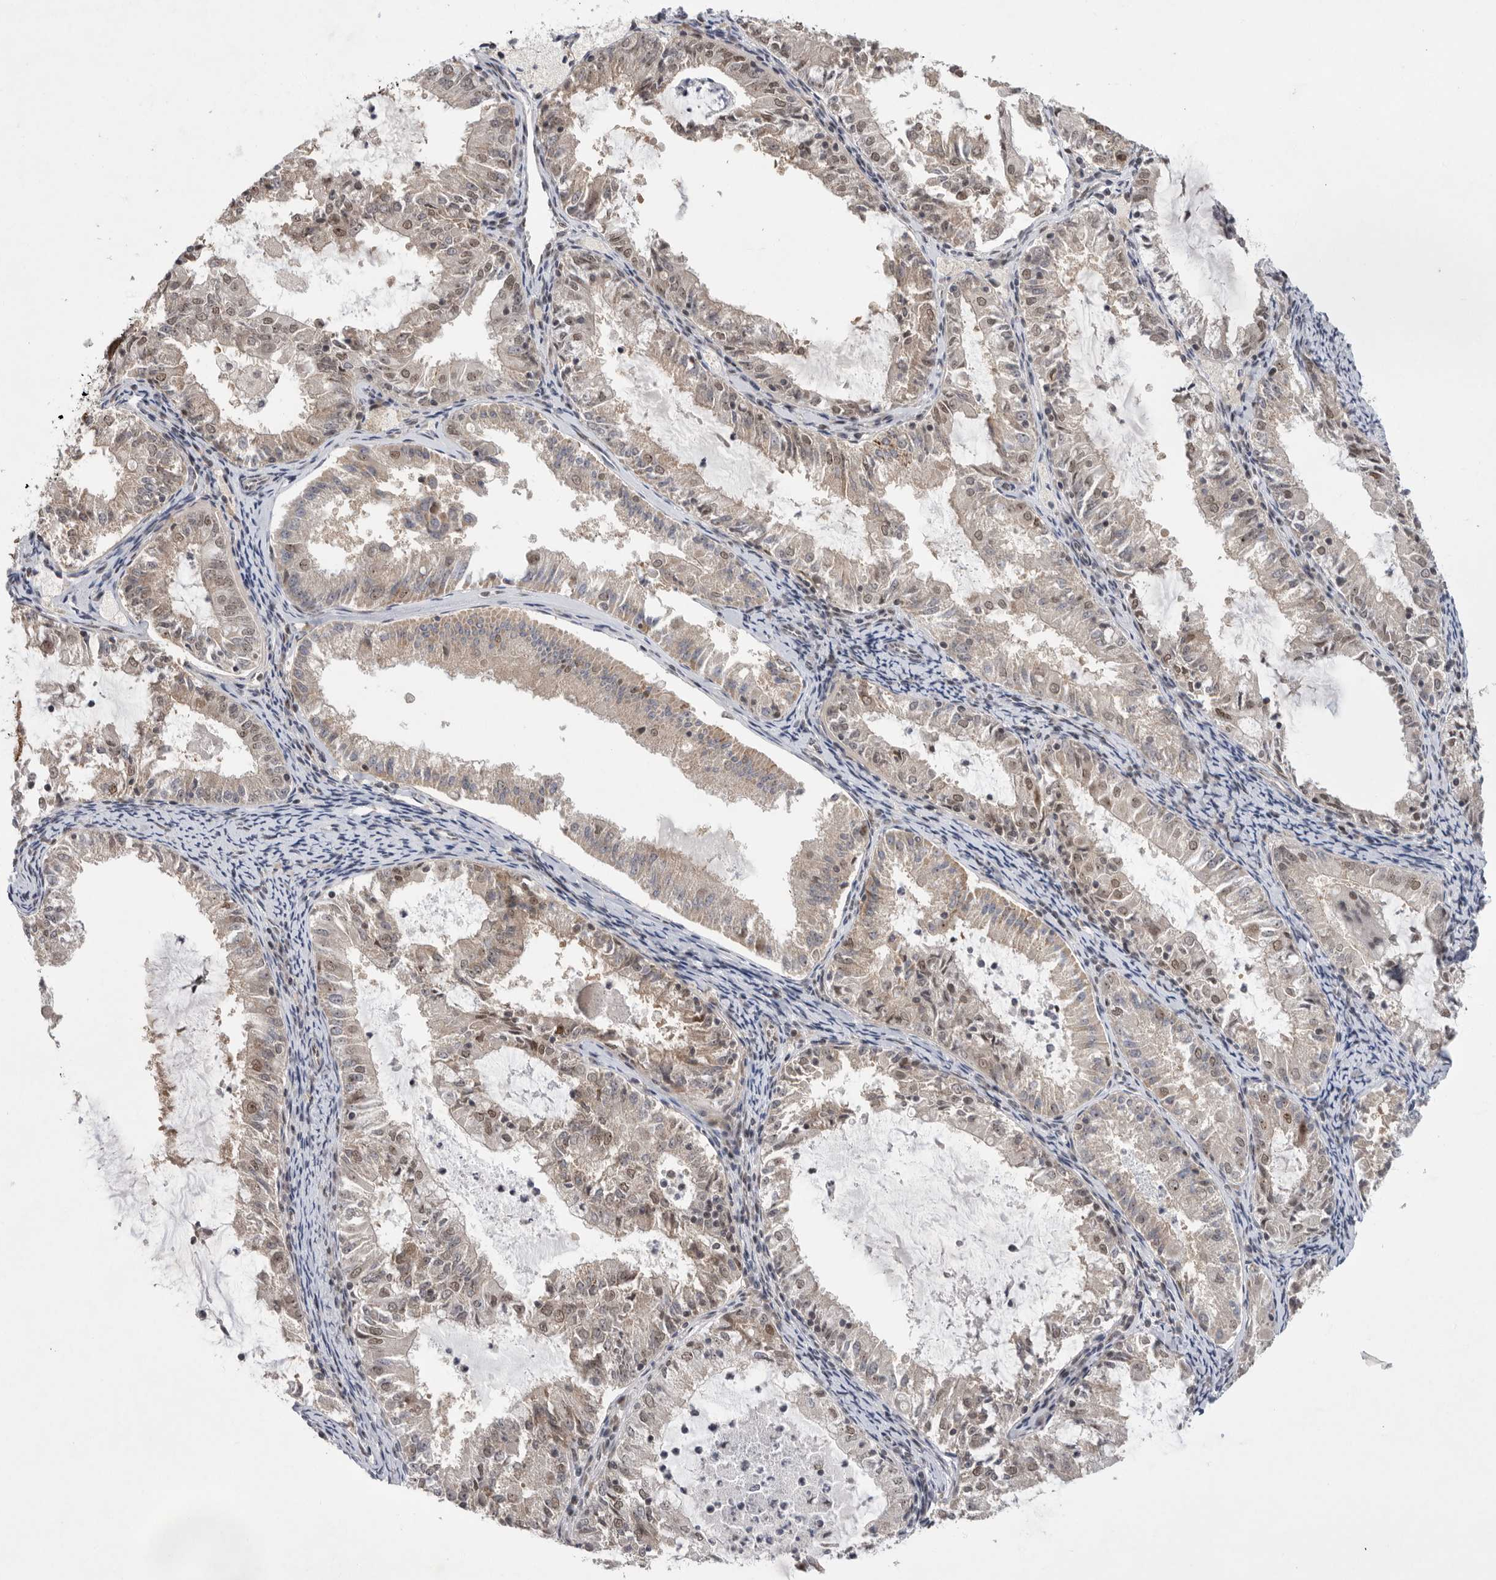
{"staining": {"intensity": "weak", "quantity": "<25%", "location": "nuclear"}, "tissue": "endometrial cancer", "cell_type": "Tumor cells", "image_type": "cancer", "snomed": [{"axis": "morphology", "description": "Adenocarcinoma, NOS"}, {"axis": "topography", "description": "Endometrium"}], "caption": "This histopathology image is of endometrial adenocarcinoma stained with immunohistochemistry to label a protein in brown with the nuclei are counter-stained blue. There is no staining in tumor cells. (Stains: DAB immunohistochemistry (IHC) with hematoxylin counter stain, Microscopy: brightfield microscopy at high magnification).", "gene": "ZNF830", "patient": {"sex": "female", "age": 57}}